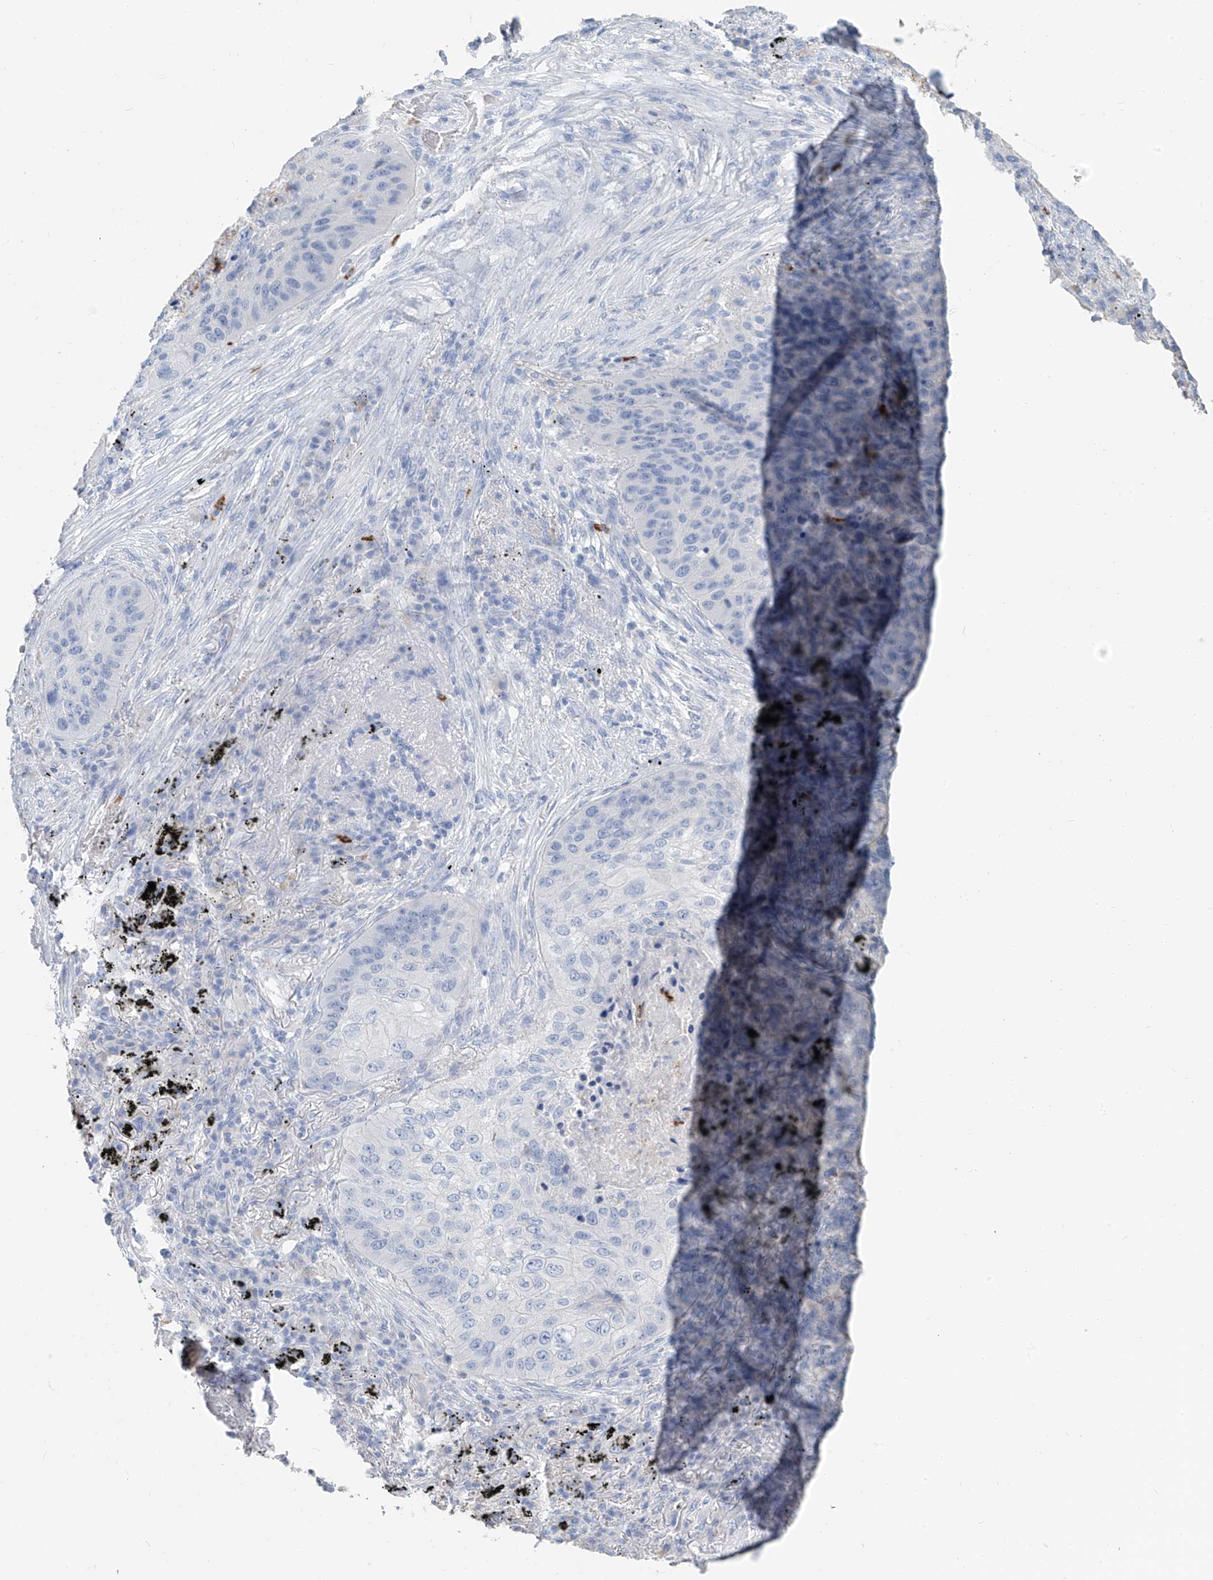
{"staining": {"intensity": "negative", "quantity": "none", "location": "none"}, "tissue": "lung cancer", "cell_type": "Tumor cells", "image_type": "cancer", "snomed": [{"axis": "morphology", "description": "Squamous cell carcinoma, NOS"}, {"axis": "topography", "description": "Lung"}], "caption": "DAB (3,3'-diaminobenzidine) immunohistochemical staining of lung cancer exhibits no significant positivity in tumor cells.", "gene": "PAFAH1B3", "patient": {"sex": "female", "age": 63}}